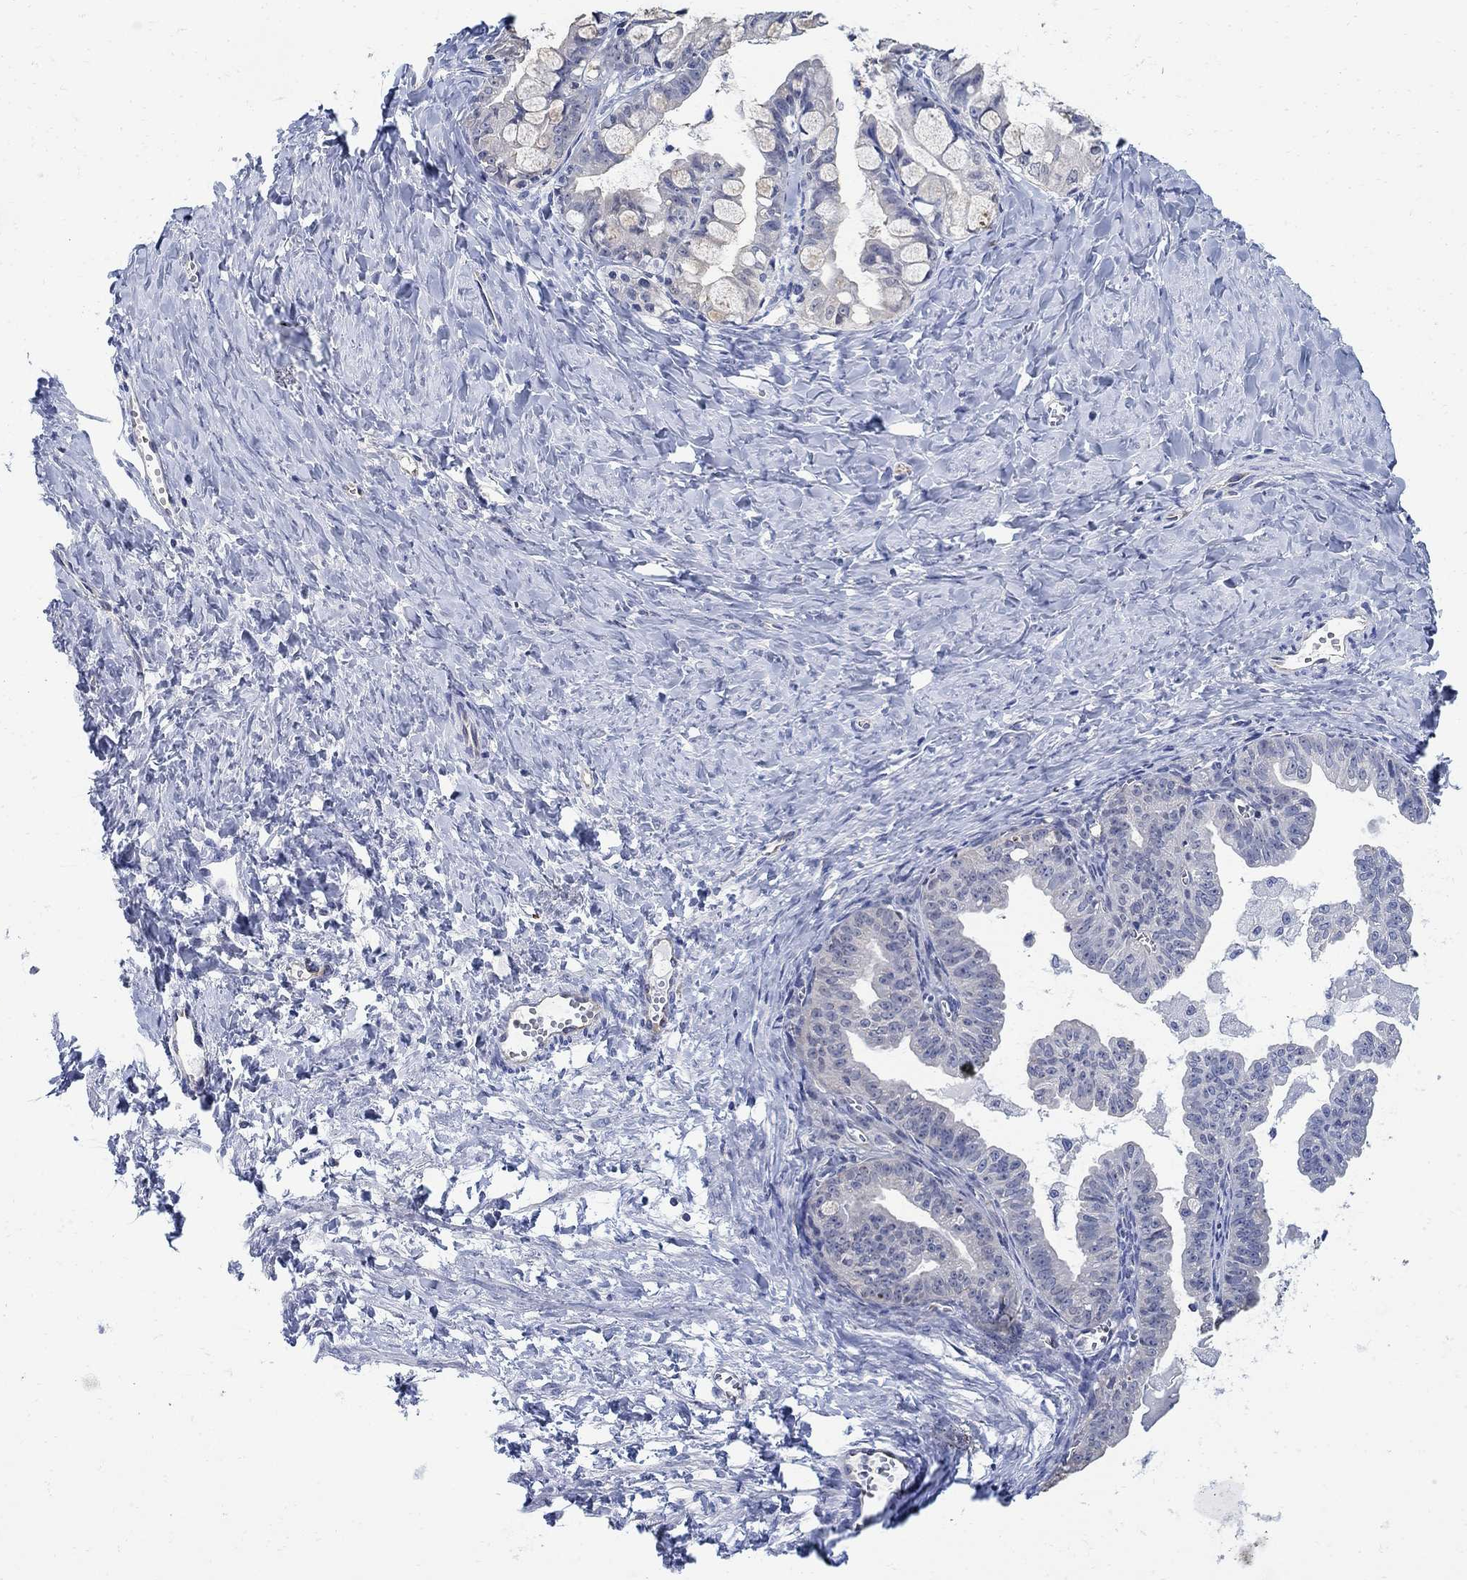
{"staining": {"intensity": "negative", "quantity": "none", "location": "none"}, "tissue": "ovarian cancer", "cell_type": "Tumor cells", "image_type": "cancer", "snomed": [{"axis": "morphology", "description": "Cystadenocarcinoma, mucinous, NOS"}, {"axis": "topography", "description": "Ovary"}], "caption": "The immunohistochemistry photomicrograph has no significant positivity in tumor cells of ovarian cancer (mucinous cystadenocarcinoma) tissue. (DAB (3,3'-diaminobenzidine) IHC, high magnification).", "gene": "PHF21B", "patient": {"sex": "female", "age": 63}}